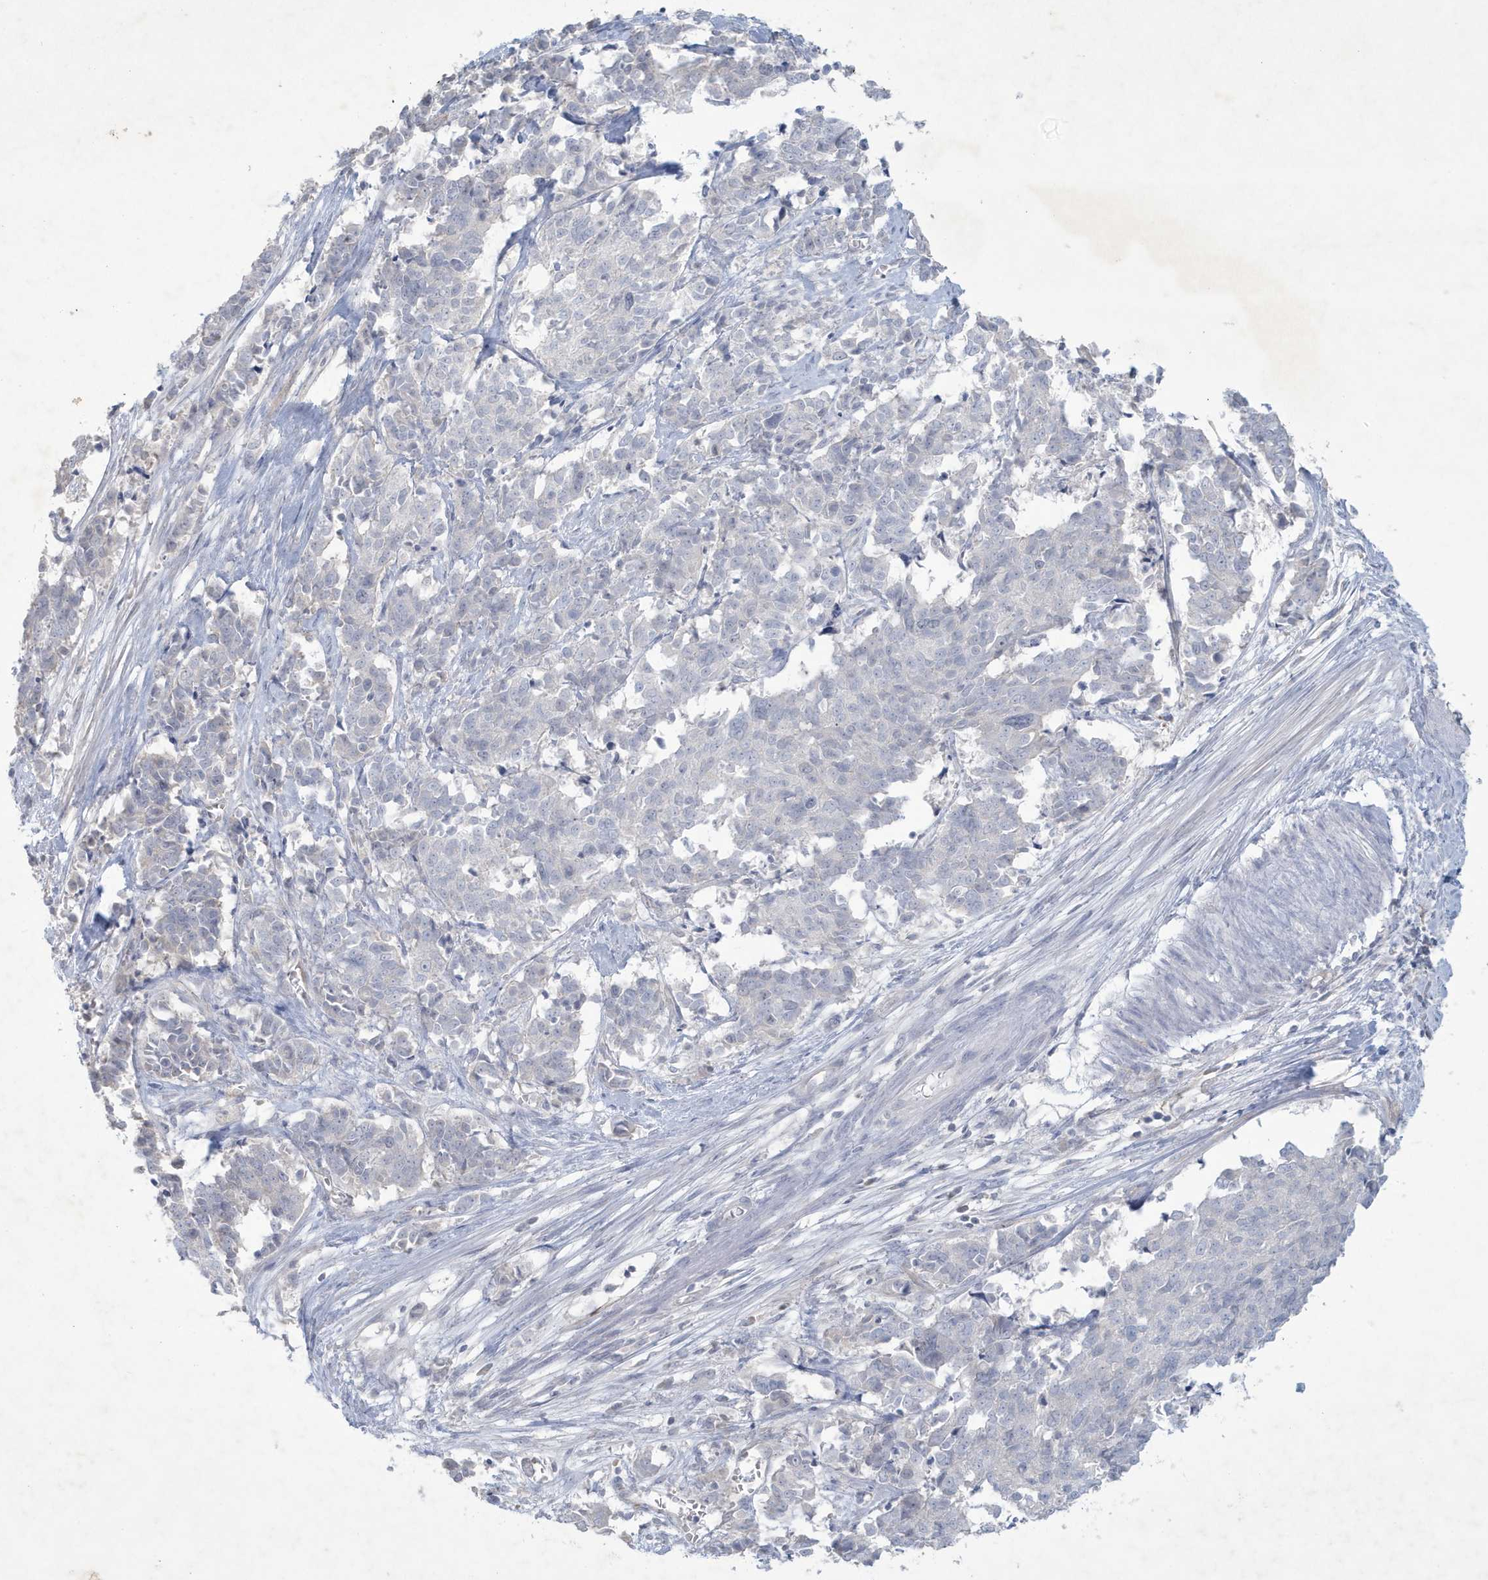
{"staining": {"intensity": "negative", "quantity": "none", "location": "none"}, "tissue": "cervical cancer", "cell_type": "Tumor cells", "image_type": "cancer", "snomed": [{"axis": "morphology", "description": "Normal tissue, NOS"}, {"axis": "morphology", "description": "Squamous cell carcinoma, NOS"}, {"axis": "topography", "description": "Cervix"}], "caption": "Protein analysis of cervical cancer (squamous cell carcinoma) reveals no significant staining in tumor cells.", "gene": "CCDC24", "patient": {"sex": "female", "age": 35}}